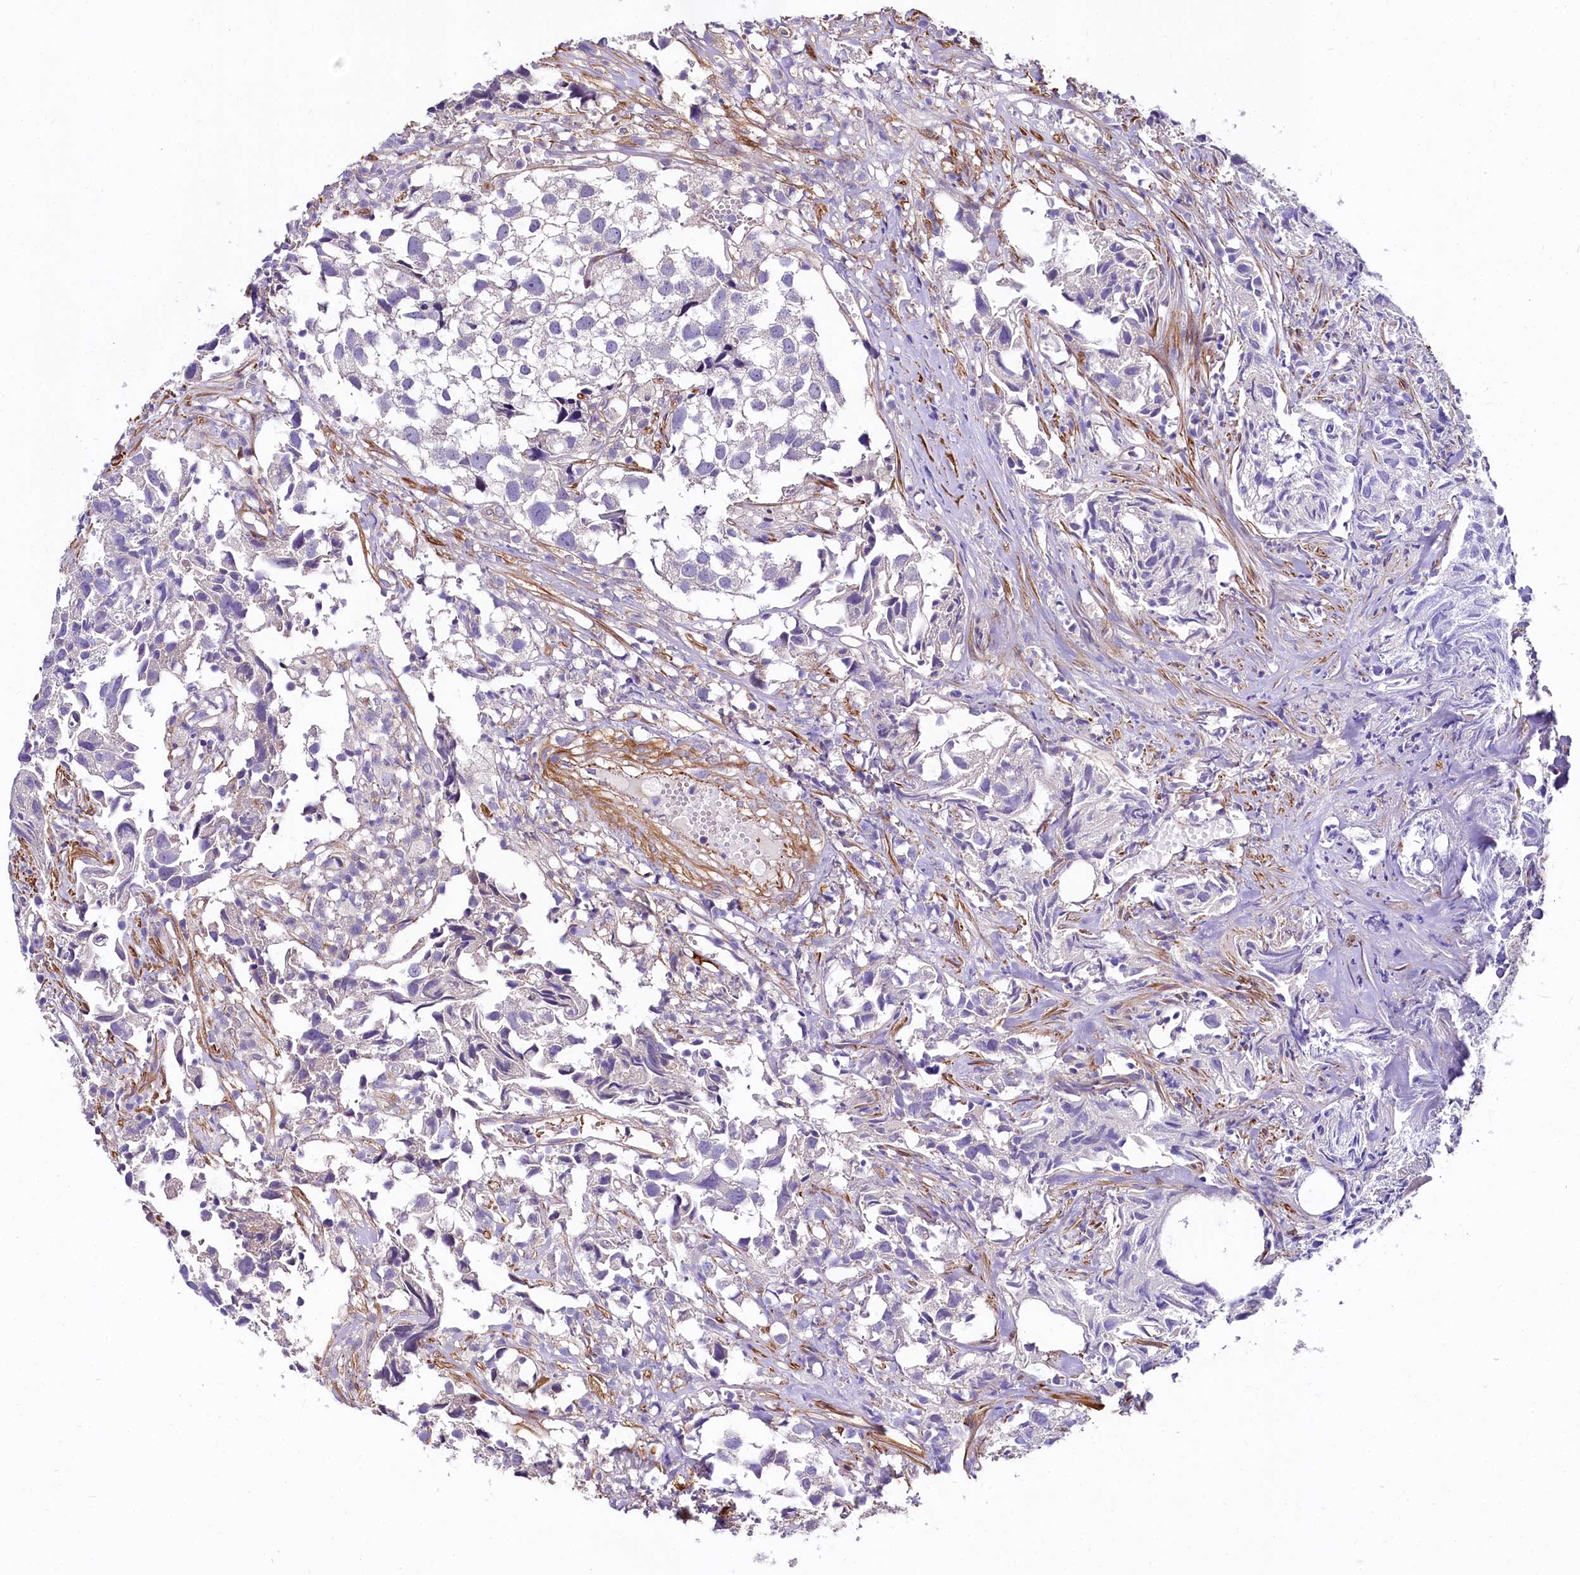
{"staining": {"intensity": "negative", "quantity": "none", "location": "none"}, "tissue": "urothelial cancer", "cell_type": "Tumor cells", "image_type": "cancer", "snomed": [{"axis": "morphology", "description": "Urothelial carcinoma, High grade"}, {"axis": "topography", "description": "Urinary bladder"}], "caption": "Tumor cells show no significant expression in high-grade urothelial carcinoma.", "gene": "FCHSD2", "patient": {"sex": "female", "age": 75}}